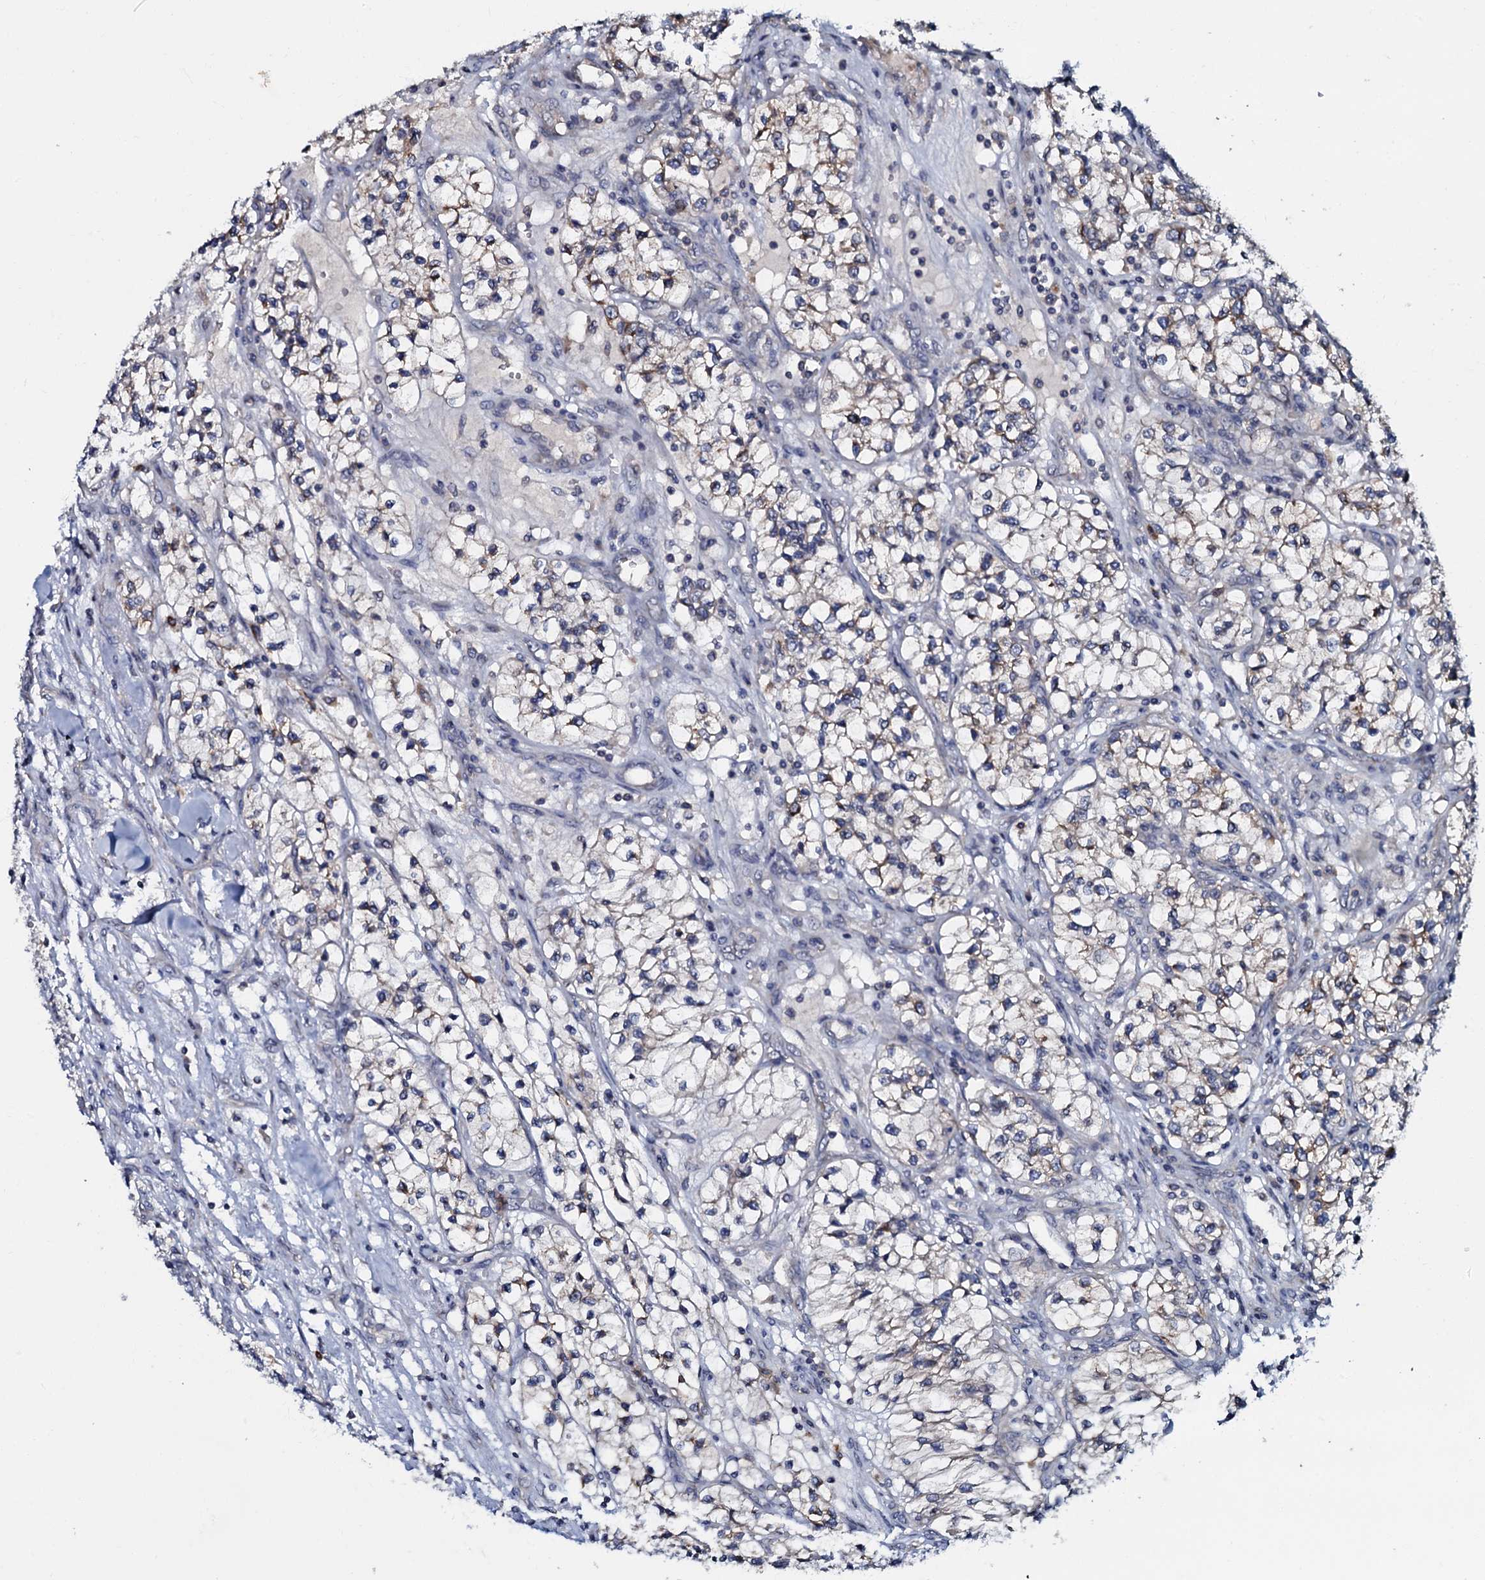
{"staining": {"intensity": "negative", "quantity": "none", "location": "none"}, "tissue": "renal cancer", "cell_type": "Tumor cells", "image_type": "cancer", "snomed": [{"axis": "morphology", "description": "Adenocarcinoma, NOS"}, {"axis": "topography", "description": "Kidney"}], "caption": "A histopathology image of adenocarcinoma (renal) stained for a protein shows no brown staining in tumor cells.", "gene": "CPNE2", "patient": {"sex": "female", "age": 57}}